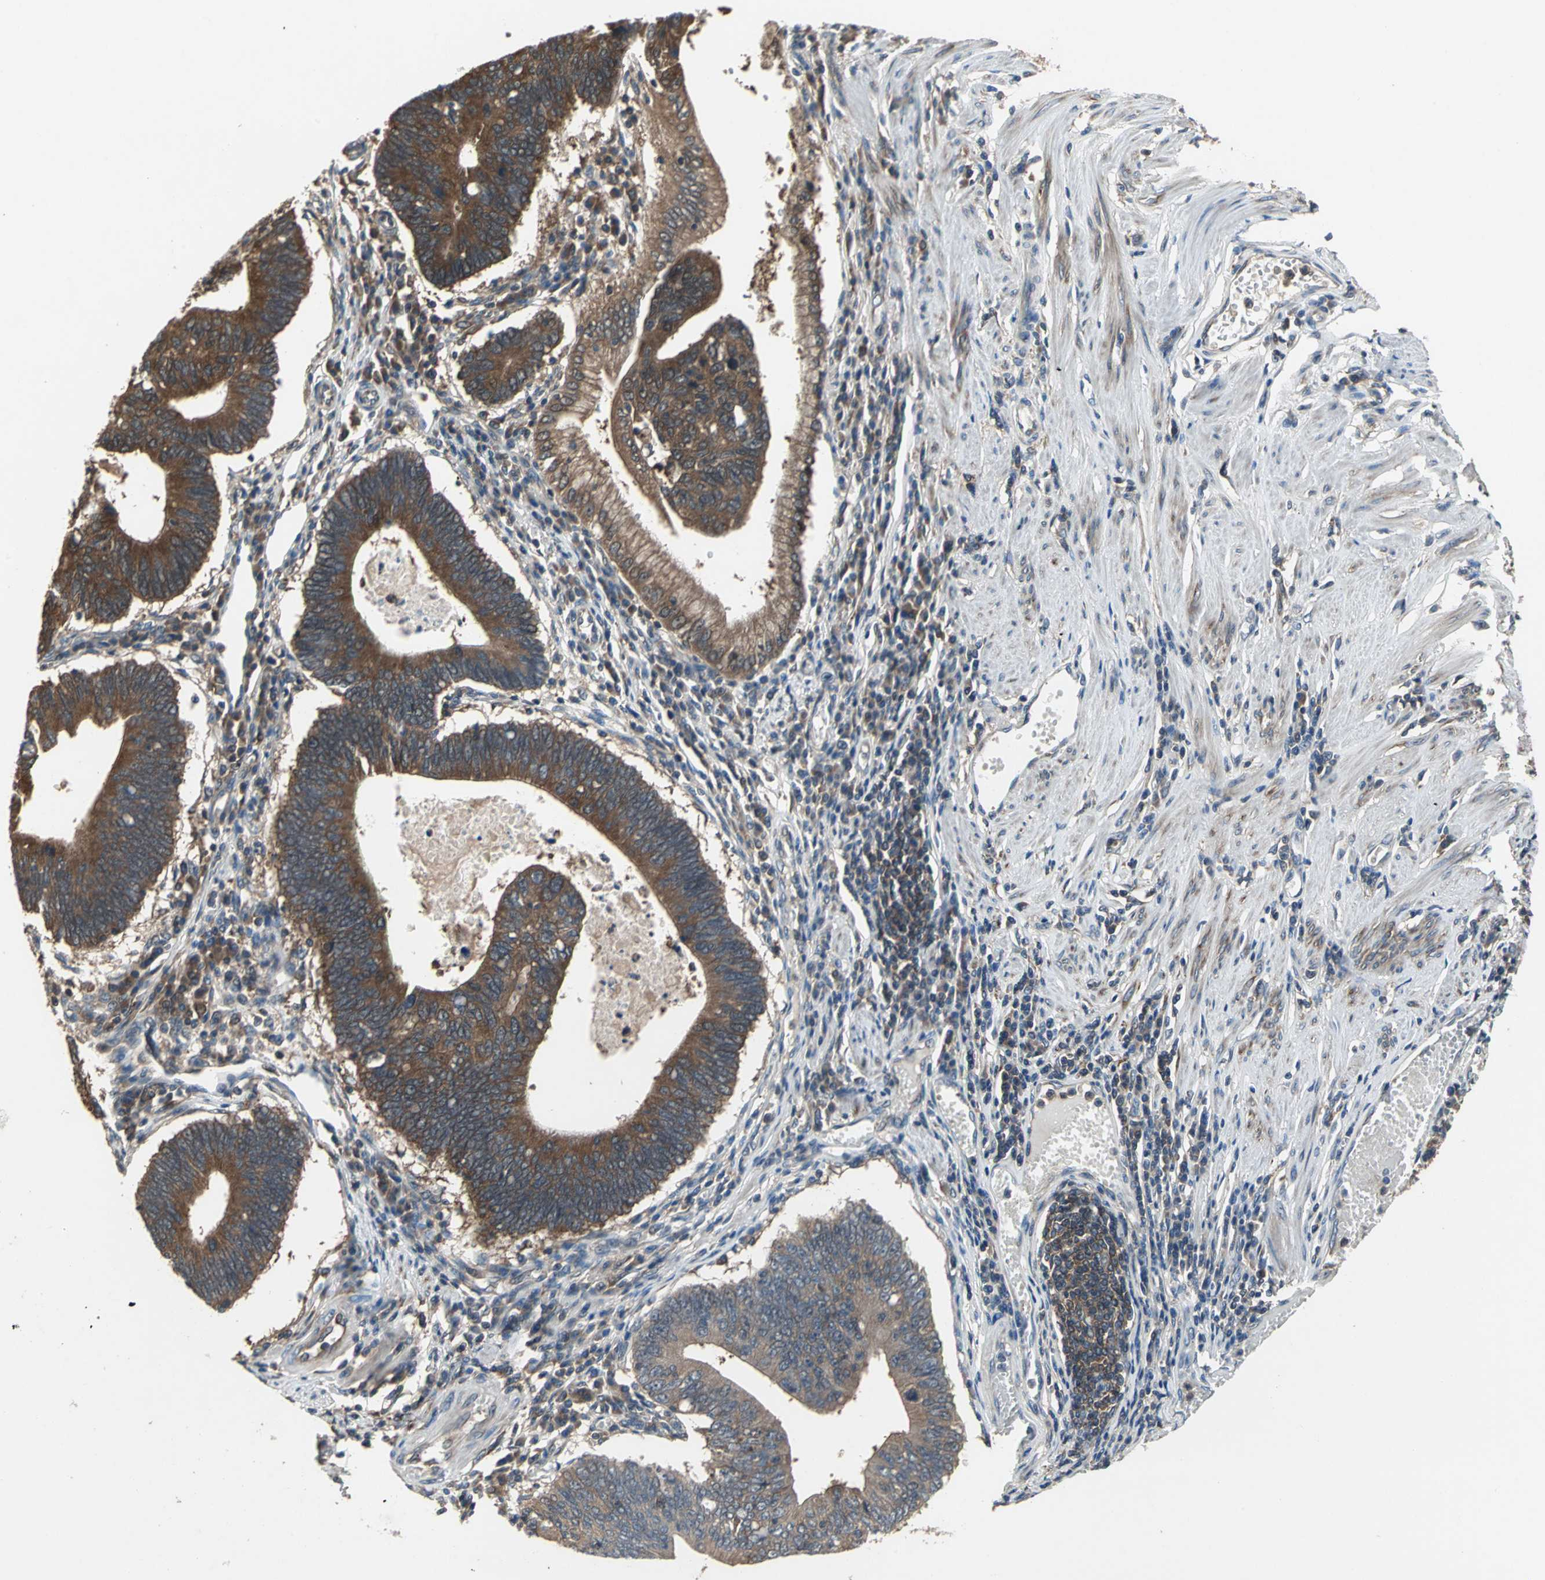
{"staining": {"intensity": "strong", "quantity": ">75%", "location": "cytoplasmic/membranous"}, "tissue": "stomach cancer", "cell_type": "Tumor cells", "image_type": "cancer", "snomed": [{"axis": "morphology", "description": "Adenocarcinoma, NOS"}, {"axis": "topography", "description": "Stomach"}], "caption": "A high amount of strong cytoplasmic/membranous expression is appreciated in approximately >75% of tumor cells in stomach cancer (adenocarcinoma) tissue.", "gene": "CAPN1", "patient": {"sex": "male", "age": 59}}